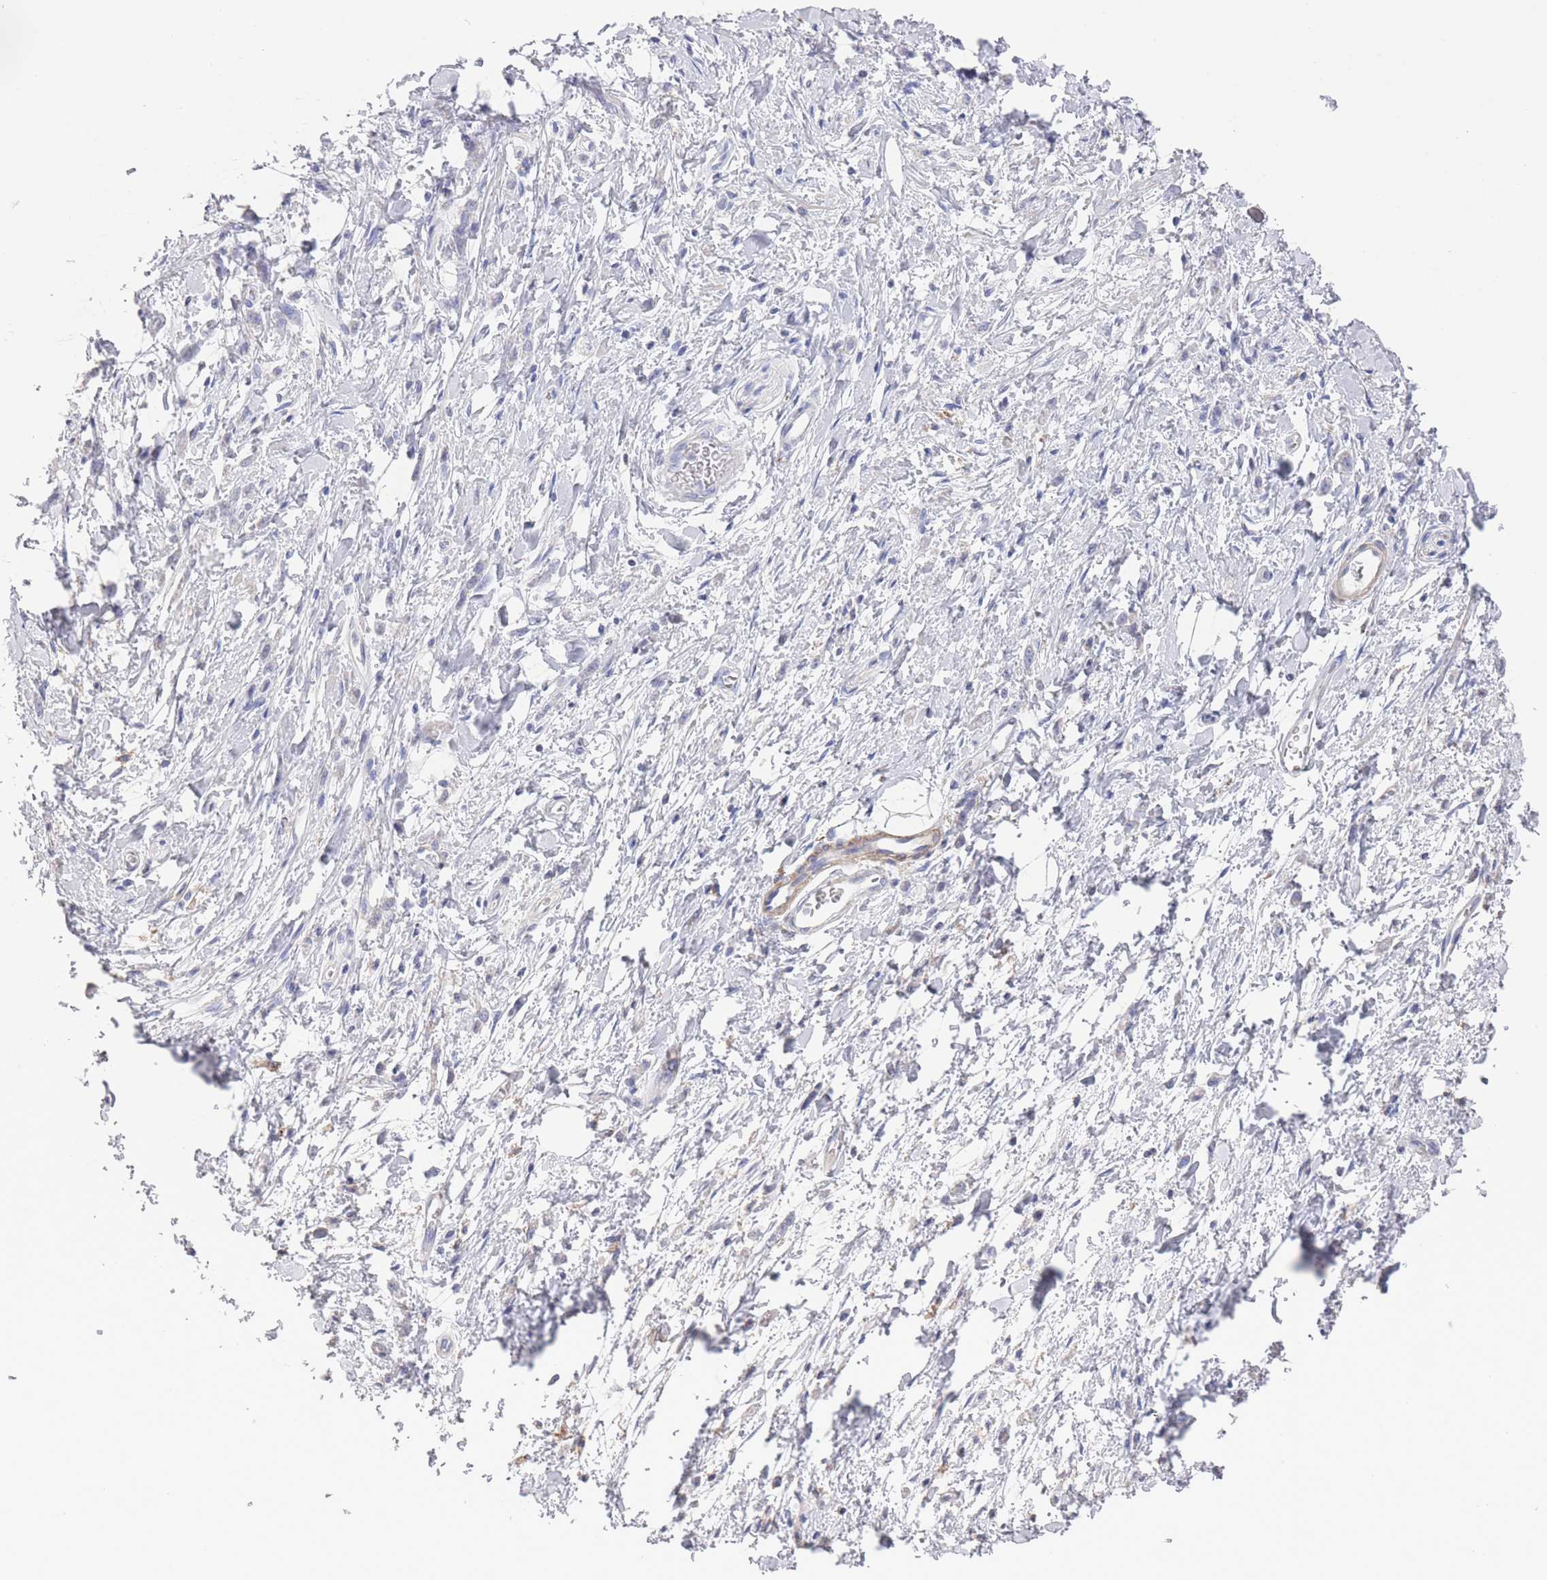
{"staining": {"intensity": "negative", "quantity": "none", "location": "none"}, "tissue": "stomach cancer", "cell_type": "Tumor cells", "image_type": "cancer", "snomed": [{"axis": "morphology", "description": "Adenocarcinoma, NOS"}, {"axis": "topography", "description": "Stomach"}], "caption": "Tumor cells show no significant protein staining in adenocarcinoma (stomach). (IHC, brightfield microscopy, high magnification).", "gene": "SCCPDH", "patient": {"sex": "female", "age": 60}}